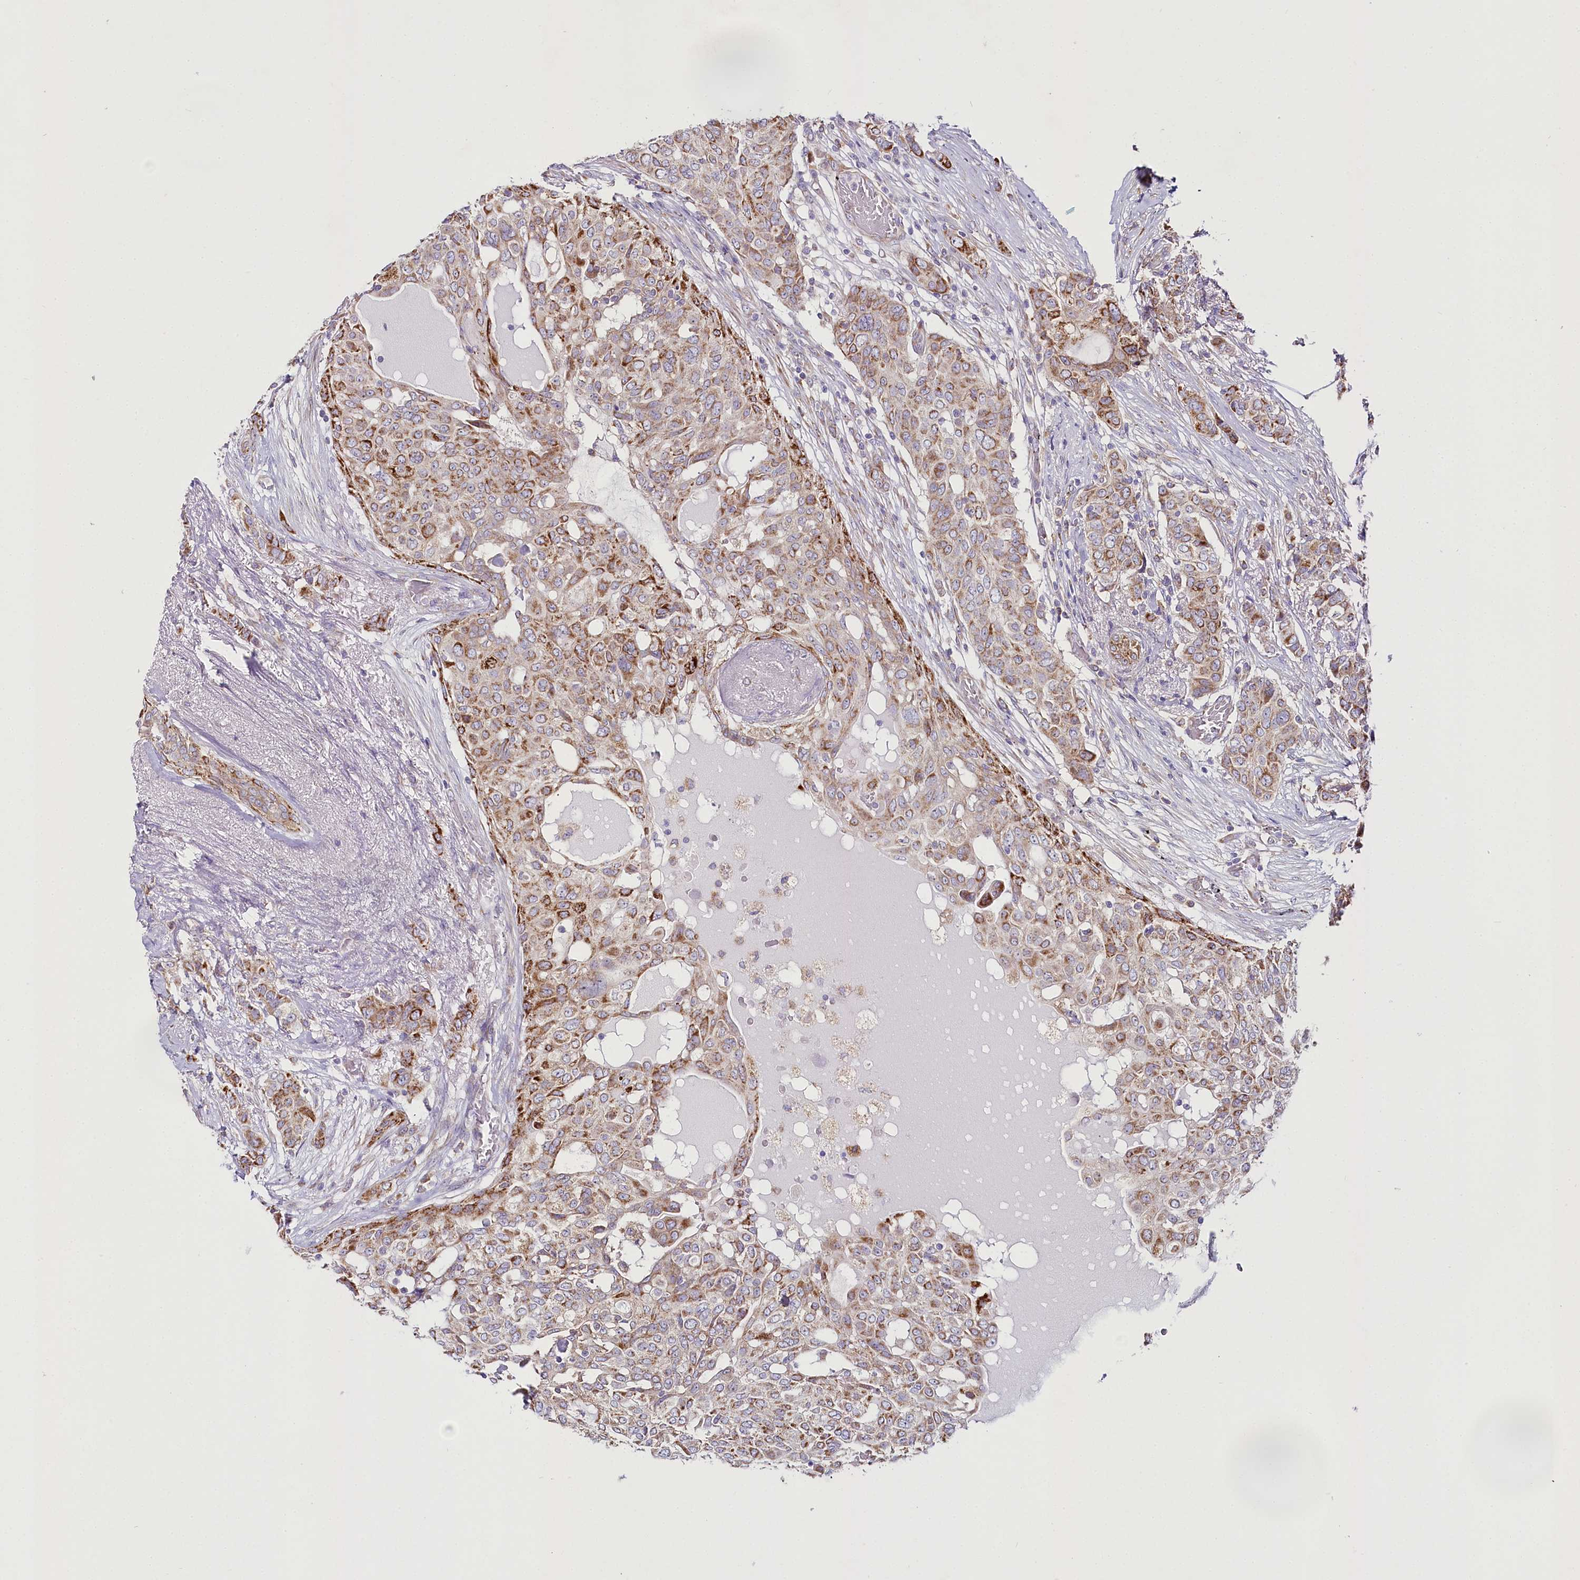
{"staining": {"intensity": "moderate", "quantity": ">75%", "location": "cytoplasmic/membranous"}, "tissue": "breast cancer", "cell_type": "Tumor cells", "image_type": "cancer", "snomed": [{"axis": "morphology", "description": "Lobular carcinoma"}, {"axis": "topography", "description": "Breast"}], "caption": "Human breast cancer stained with a protein marker exhibits moderate staining in tumor cells.", "gene": "THUMPD3", "patient": {"sex": "female", "age": 51}}